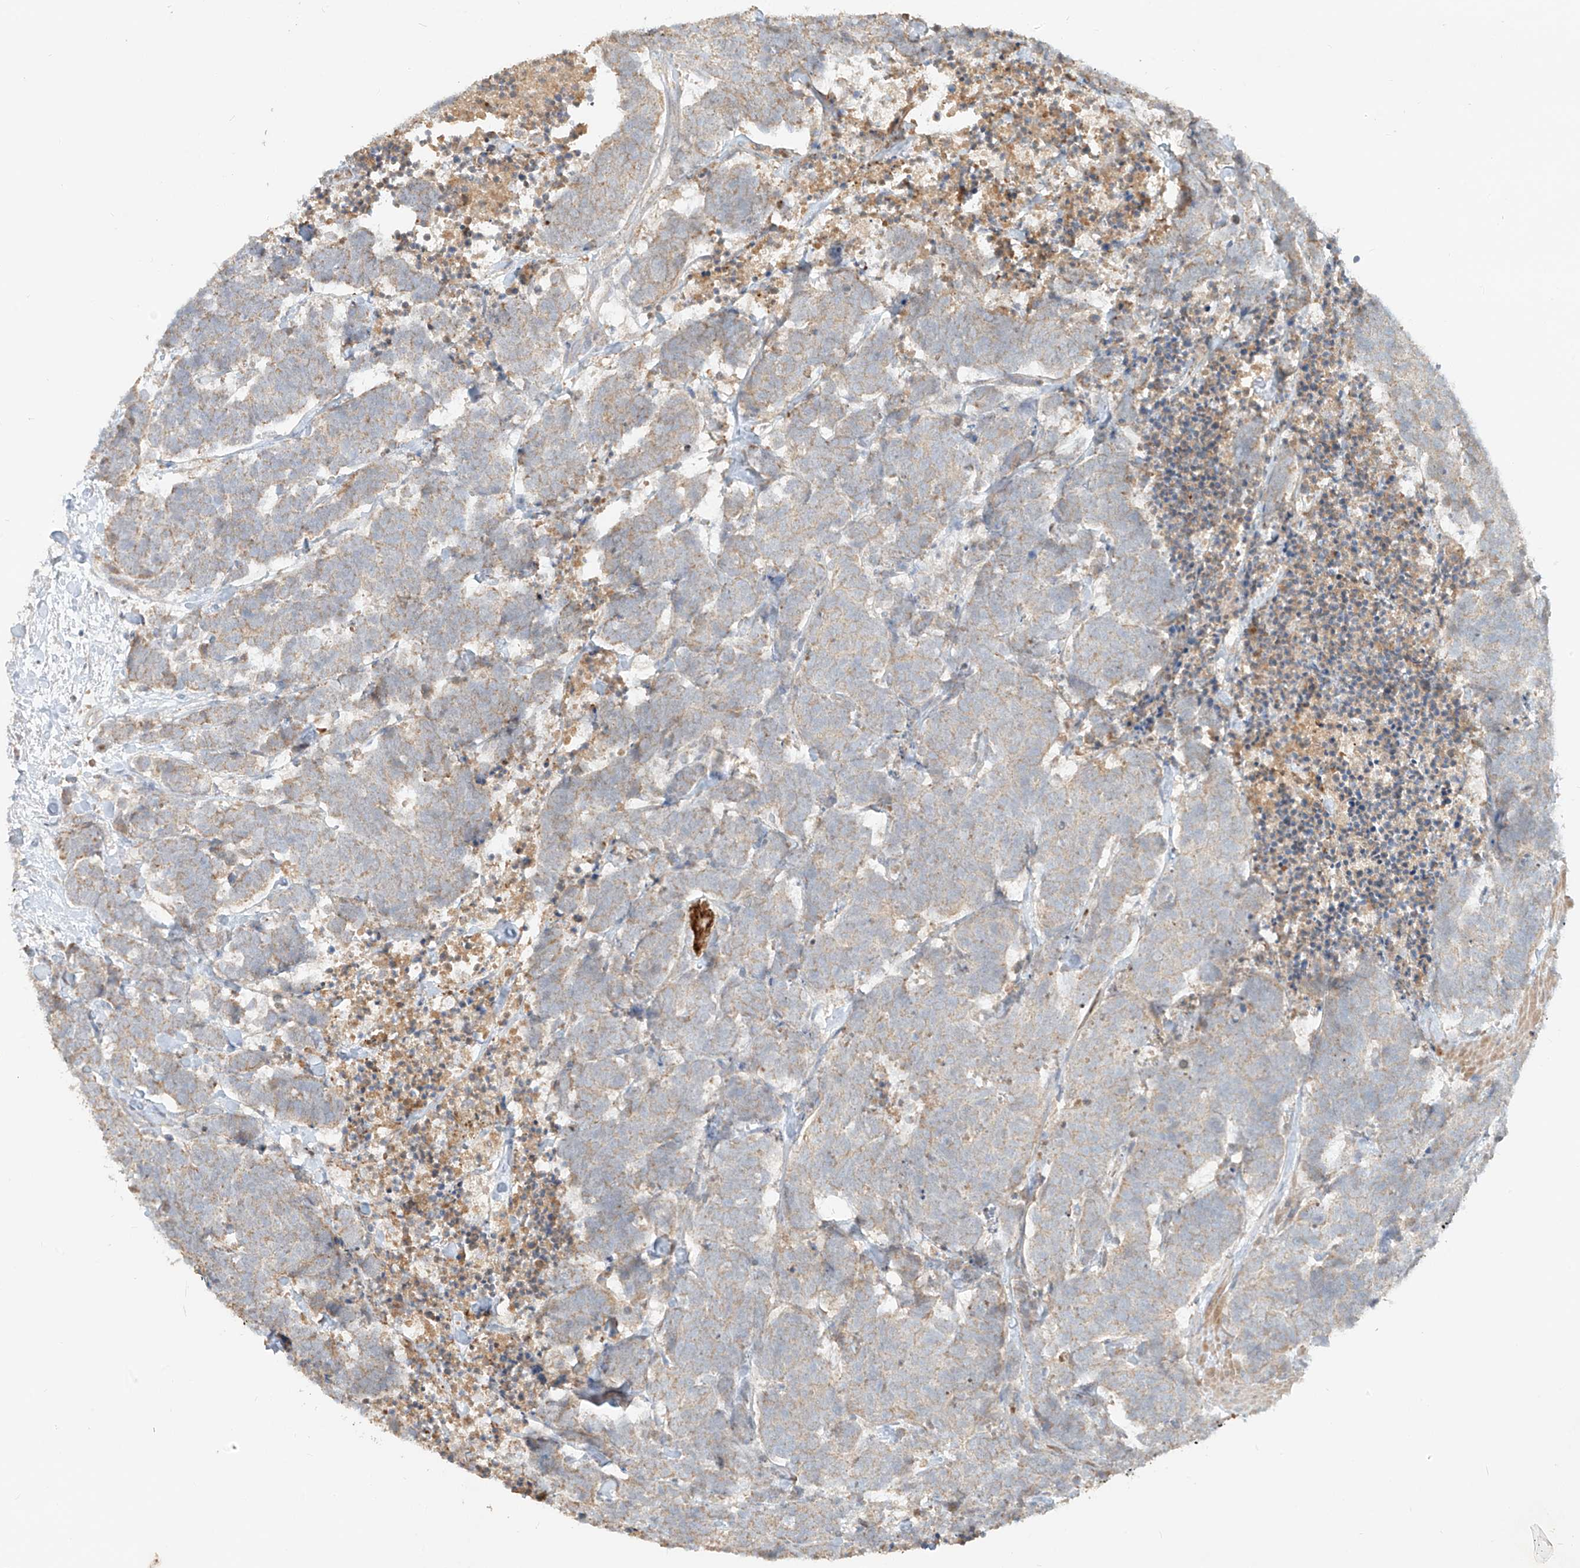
{"staining": {"intensity": "weak", "quantity": "<25%", "location": "cytoplasmic/membranous"}, "tissue": "carcinoid", "cell_type": "Tumor cells", "image_type": "cancer", "snomed": [{"axis": "morphology", "description": "Carcinoma, NOS"}, {"axis": "morphology", "description": "Carcinoid, malignant, NOS"}, {"axis": "topography", "description": "Urinary bladder"}], "caption": "This image is of carcinoid stained with immunohistochemistry (IHC) to label a protein in brown with the nuclei are counter-stained blue. There is no staining in tumor cells.", "gene": "KPNA7", "patient": {"sex": "male", "age": 57}}